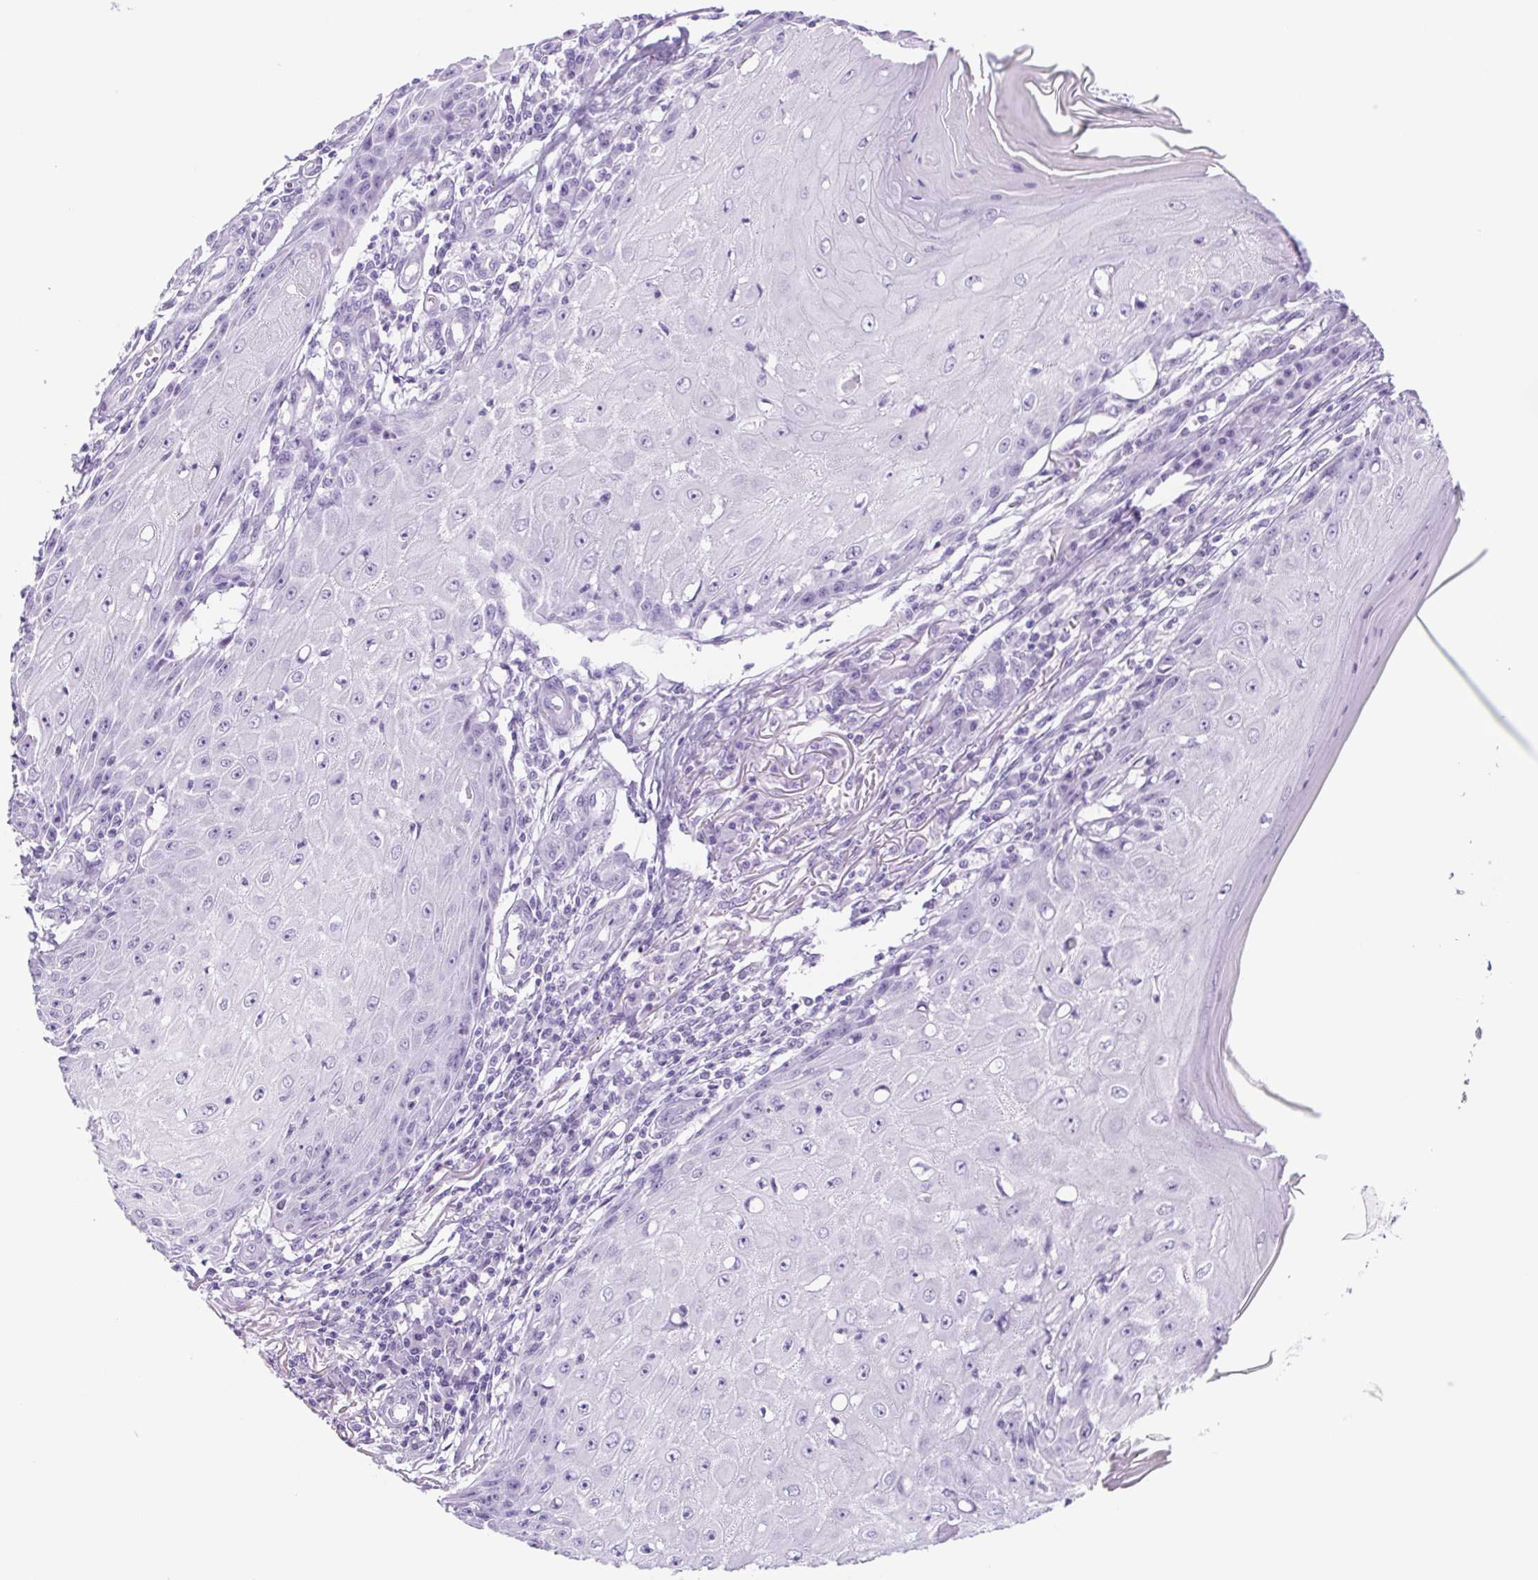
{"staining": {"intensity": "negative", "quantity": "none", "location": "none"}, "tissue": "skin cancer", "cell_type": "Tumor cells", "image_type": "cancer", "snomed": [{"axis": "morphology", "description": "Squamous cell carcinoma, NOS"}, {"axis": "topography", "description": "Skin"}], "caption": "High power microscopy micrograph of an immunohistochemistry image of skin squamous cell carcinoma, revealing no significant positivity in tumor cells. (DAB immunohistochemistry (IHC) visualized using brightfield microscopy, high magnification).", "gene": "CYP21A2", "patient": {"sex": "female", "age": 73}}